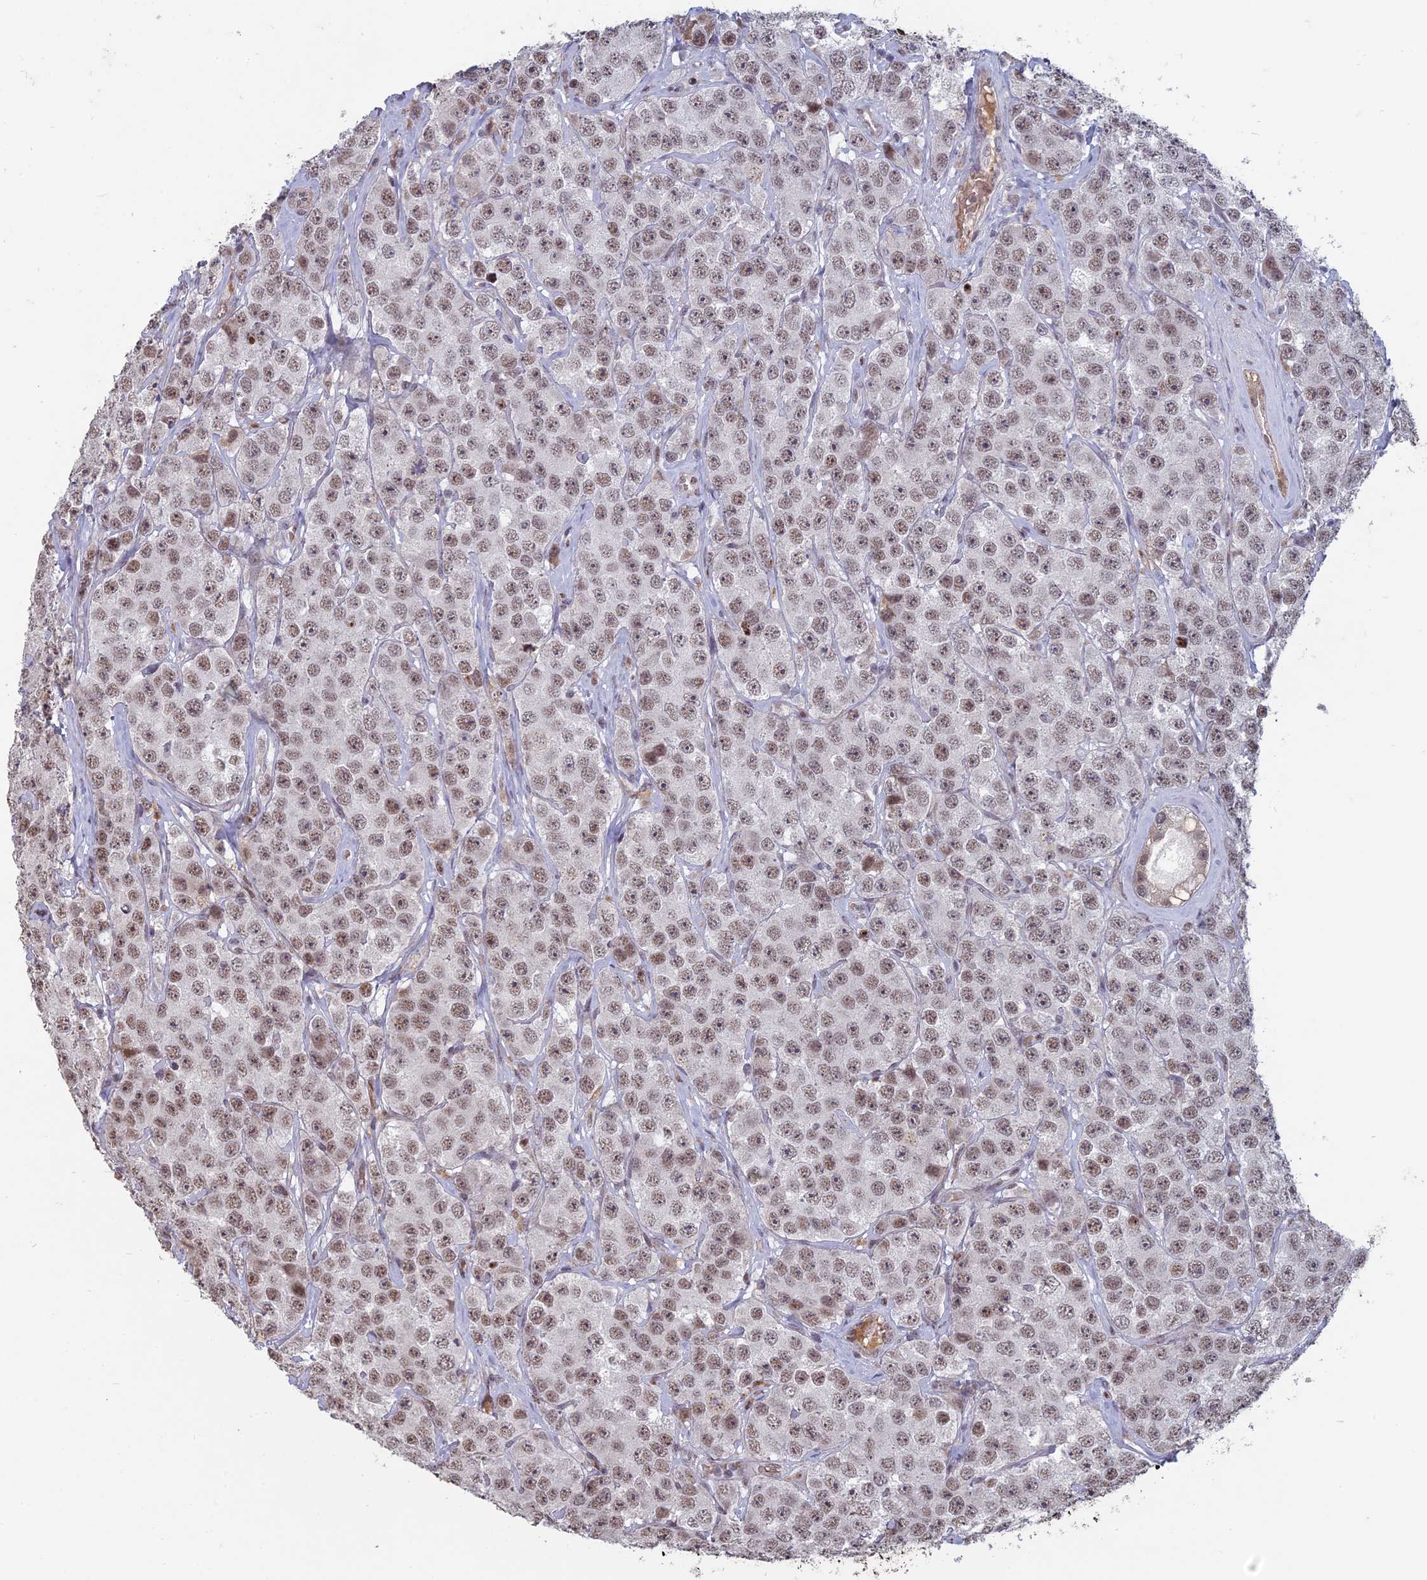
{"staining": {"intensity": "weak", "quantity": ">75%", "location": "nuclear"}, "tissue": "testis cancer", "cell_type": "Tumor cells", "image_type": "cancer", "snomed": [{"axis": "morphology", "description": "Seminoma, NOS"}, {"axis": "topography", "description": "Testis"}], "caption": "Protein expression analysis of testis cancer (seminoma) demonstrates weak nuclear expression in approximately >75% of tumor cells. The staining is performed using DAB brown chromogen to label protein expression. The nuclei are counter-stained blue using hematoxylin.", "gene": "MFAP1", "patient": {"sex": "male", "age": 28}}